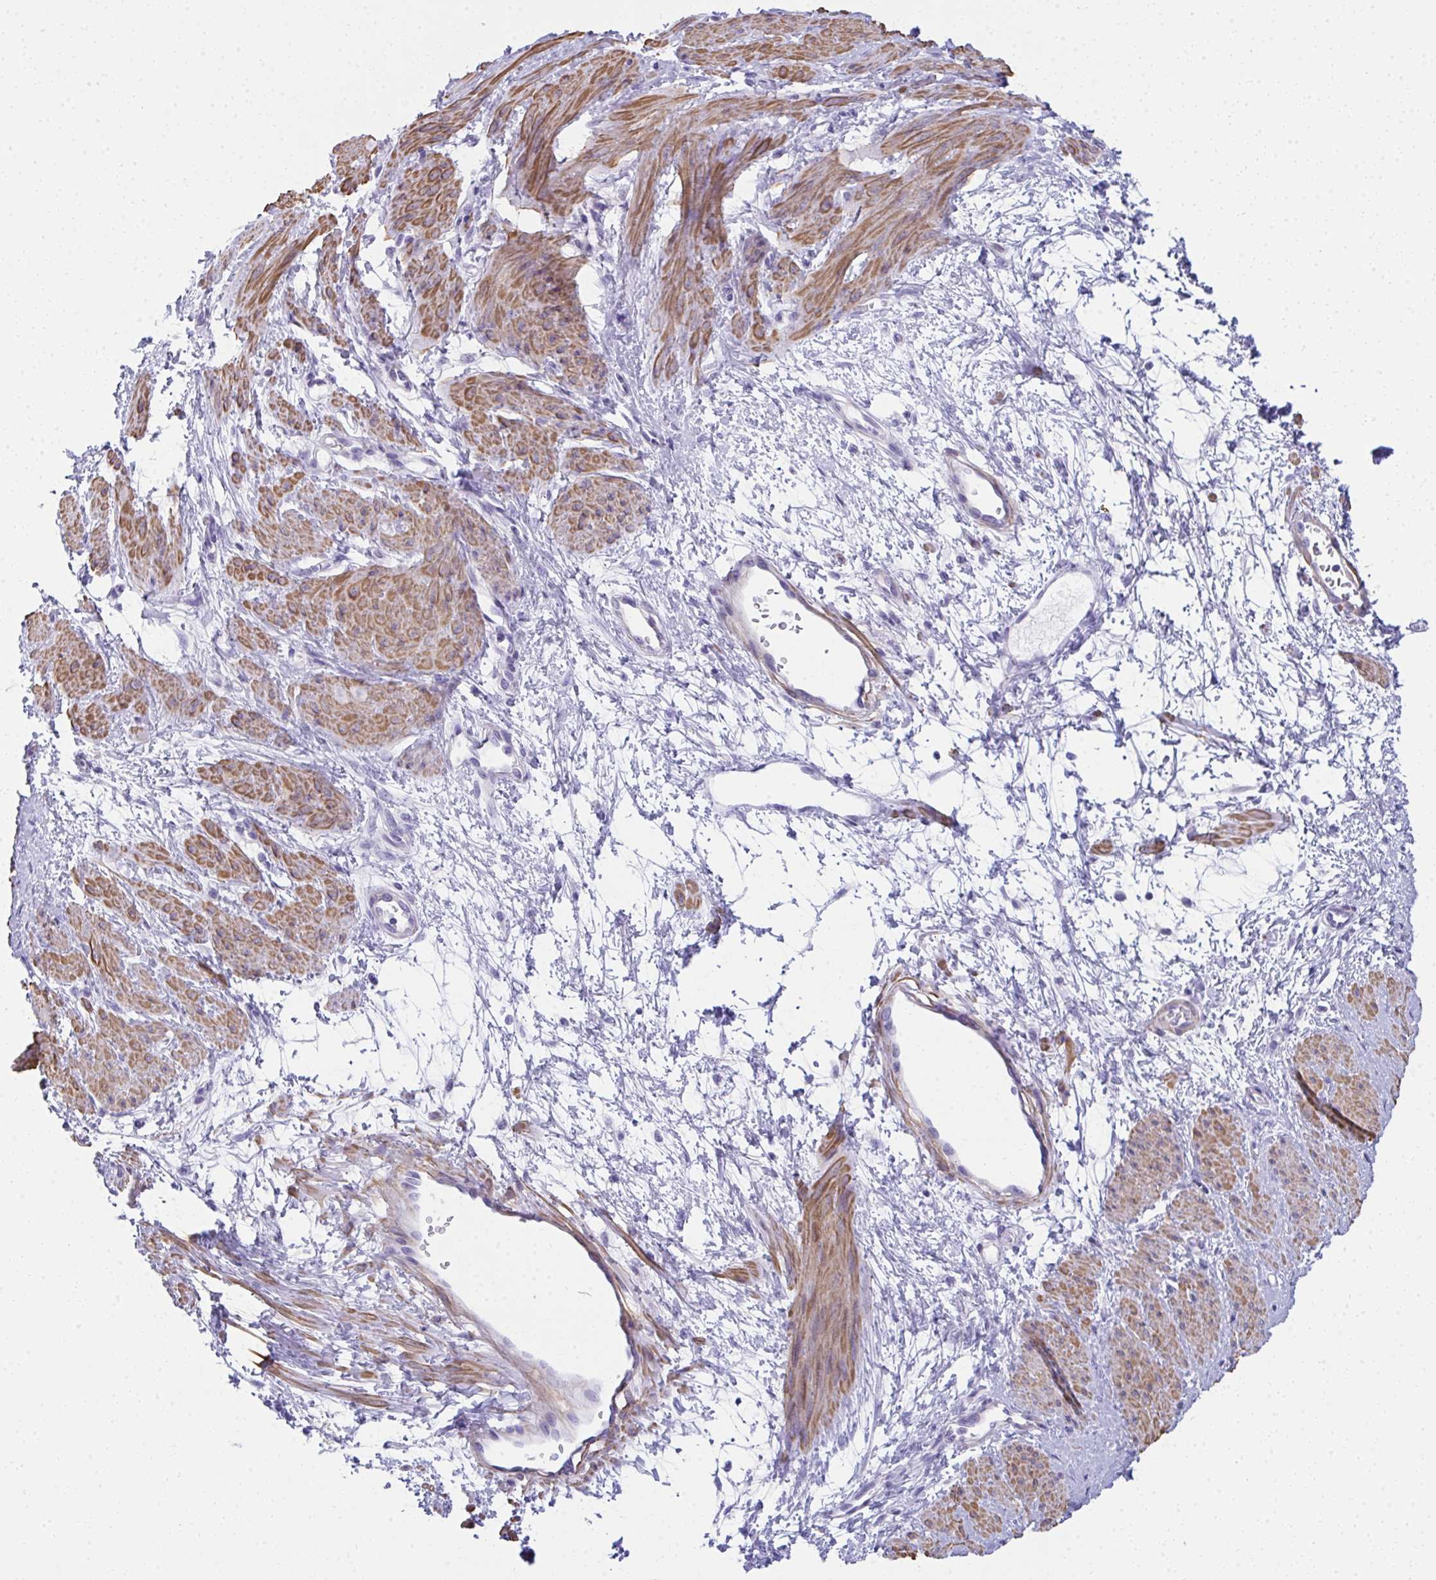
{"staining": {"intensity": "moderate", "quantity": "25%-75%", "location": "cytoplasmic/membranous"}, "tissue": "smooth muscle", "cell_type": "Smooth muscle cells", "image_type": "normal", "snomed": [{"axis": "morphology", "description": "Normal tissue, NOS"}, {"axis": "topography", "description": "Smooth muscle"}, {"axis": "topography", "description": "Uterus"}], "caption": "Human smooth muscle stained with a brown dye demonstrates moderate cytoplasmic/membranous positive positivity in approximately 25%-75% of smooth muscle cells.", "gene": "PUS7L", "patient": {"sex": "female", "age": 39}}